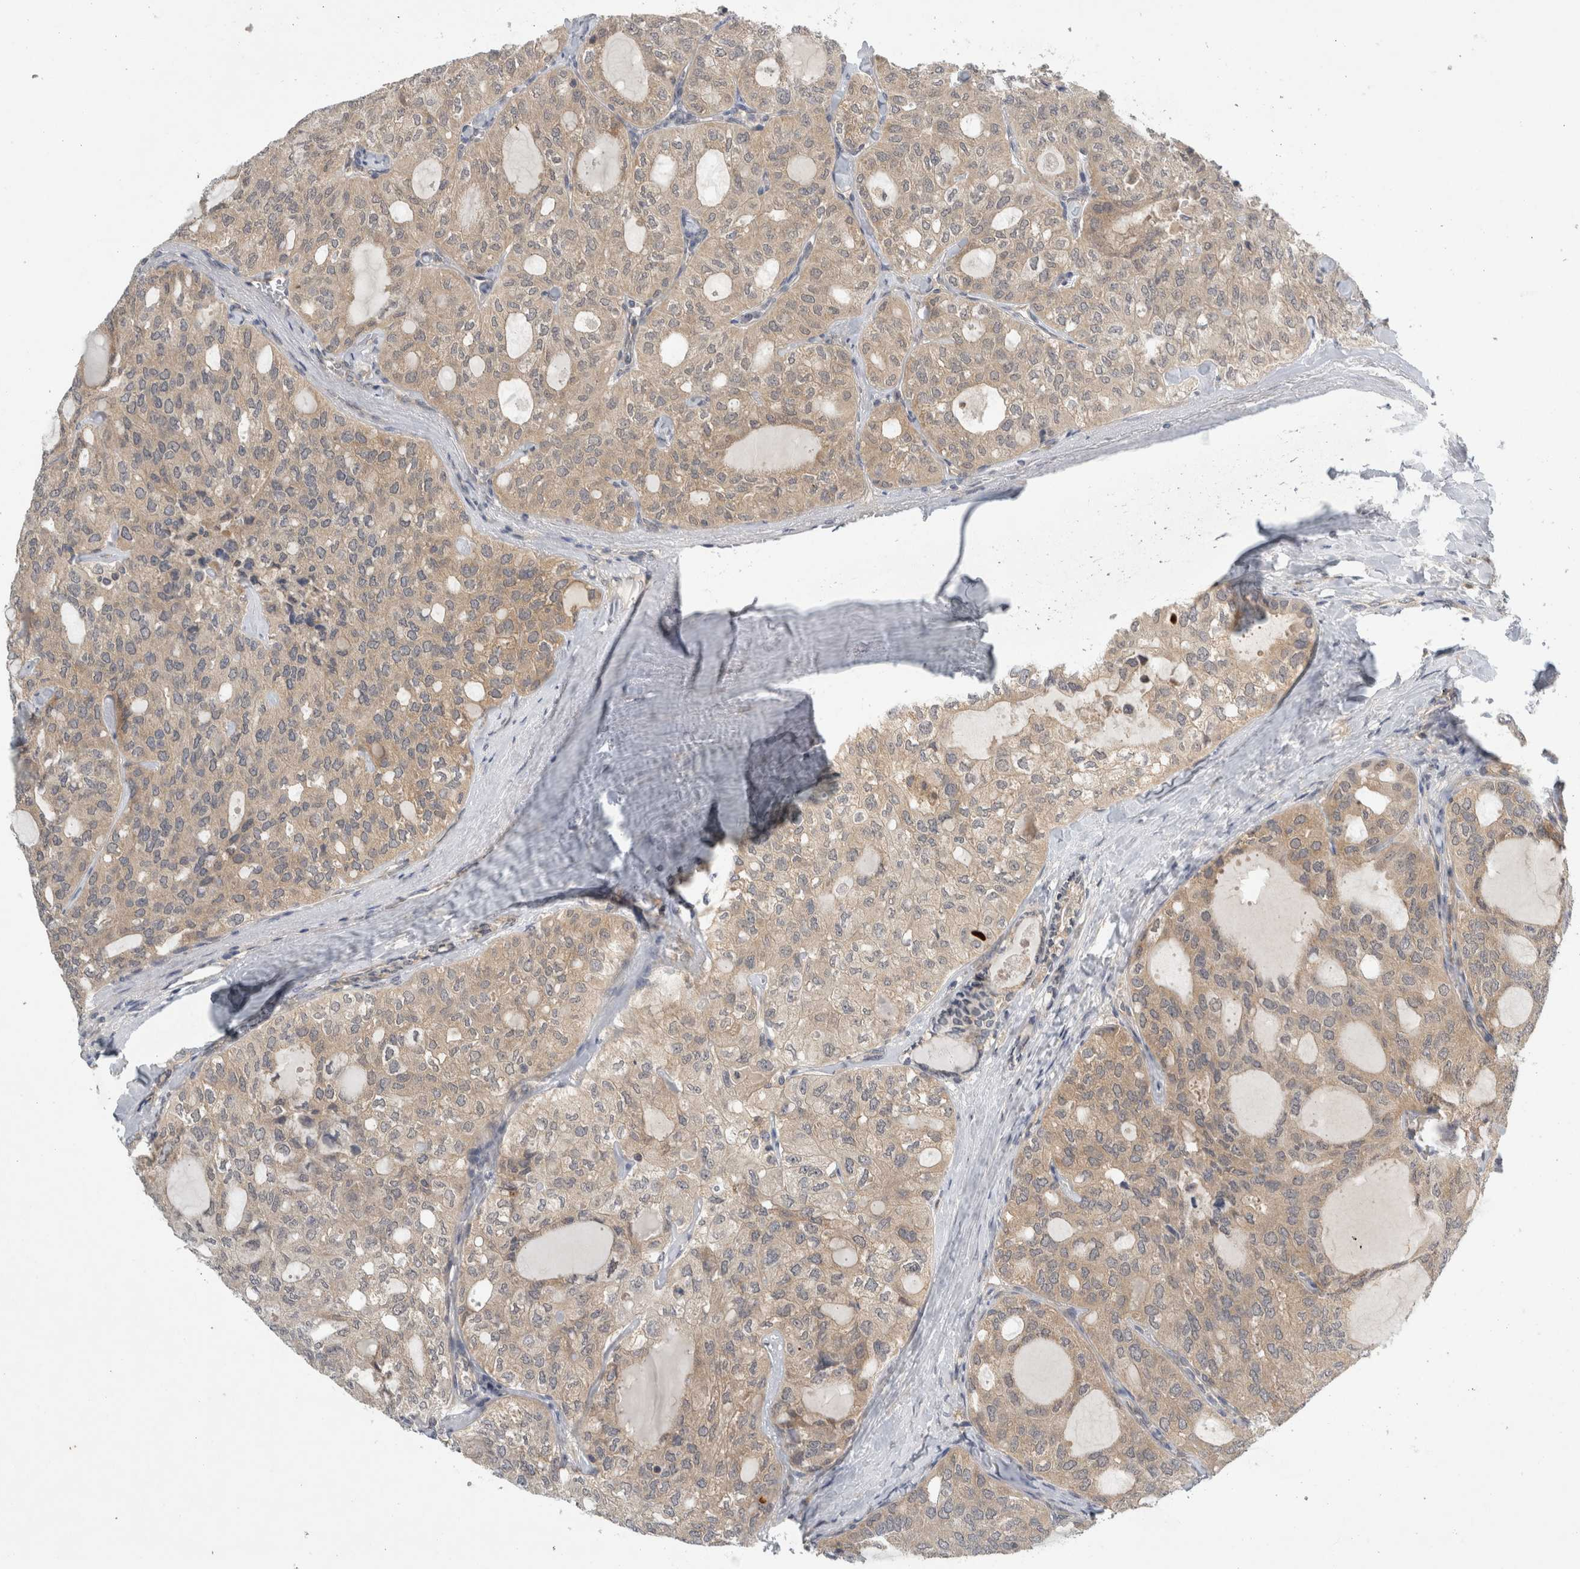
{"staining": {"intensity": "weak", "quantity": ">75%", "location": "cytoplasmic/membranous"}, "tissue": "thyroid cancer", "cell_type": "Tumor cells", "image_type": "cancer", "snomed": [{"axis": "morphology", "description": "Follicular adenoma carcinoma, NOS"}, {"axis": "topography", "description": "Thyroid gland"}], "caption": "The immunohistochemical stain shows weak cytoplasmic/membranous staining in tumor cells of follicular adenoma carcinoma (thyroid) tissue.", "gene": "AASDHPPT", "patient": {"sex": "male", "age": 75}}